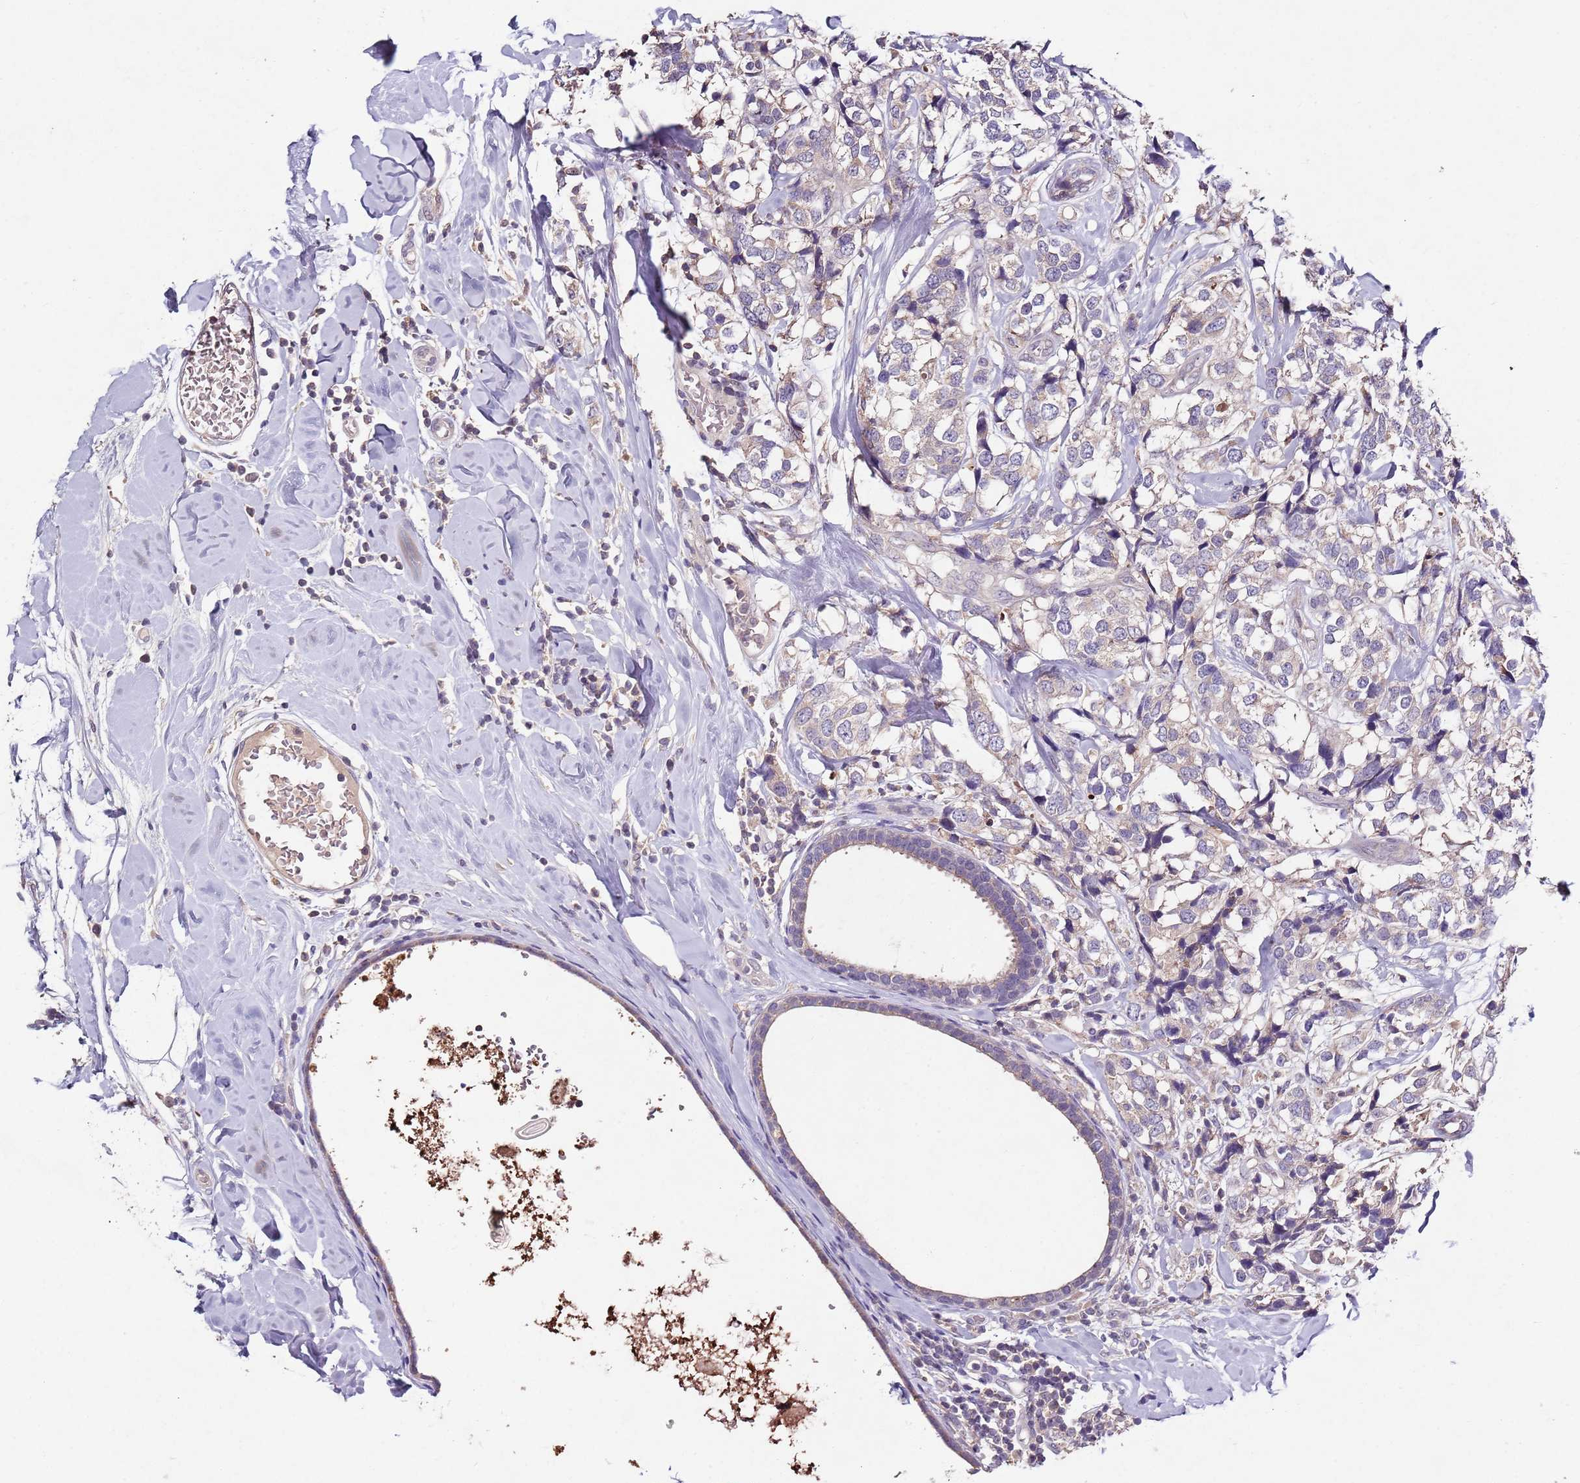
{"staining": {"intensity": "weak", "quantity": "25%-75%", "location": "cytoplasmic/membranous"}, "tissue": "breast cancer", "cell_type": "Tumor cells", "image_type": "cancer", "snomed": [{"axis": "morphology", "description": "Lobular carcinoma"}, {"axis": "topography", "description": "Breast"}], "caption": "A brown stain highlights weak cytoplasmic/membranous expression of a protein in human breast cancer tumor cells. The staining is performed using DAB brown chromogen to label protein expression. The nuclei are counter-stained blue using hematoxylin.", "gene": "NRDE2", "patient": {"sex": "female", "age": 59}}